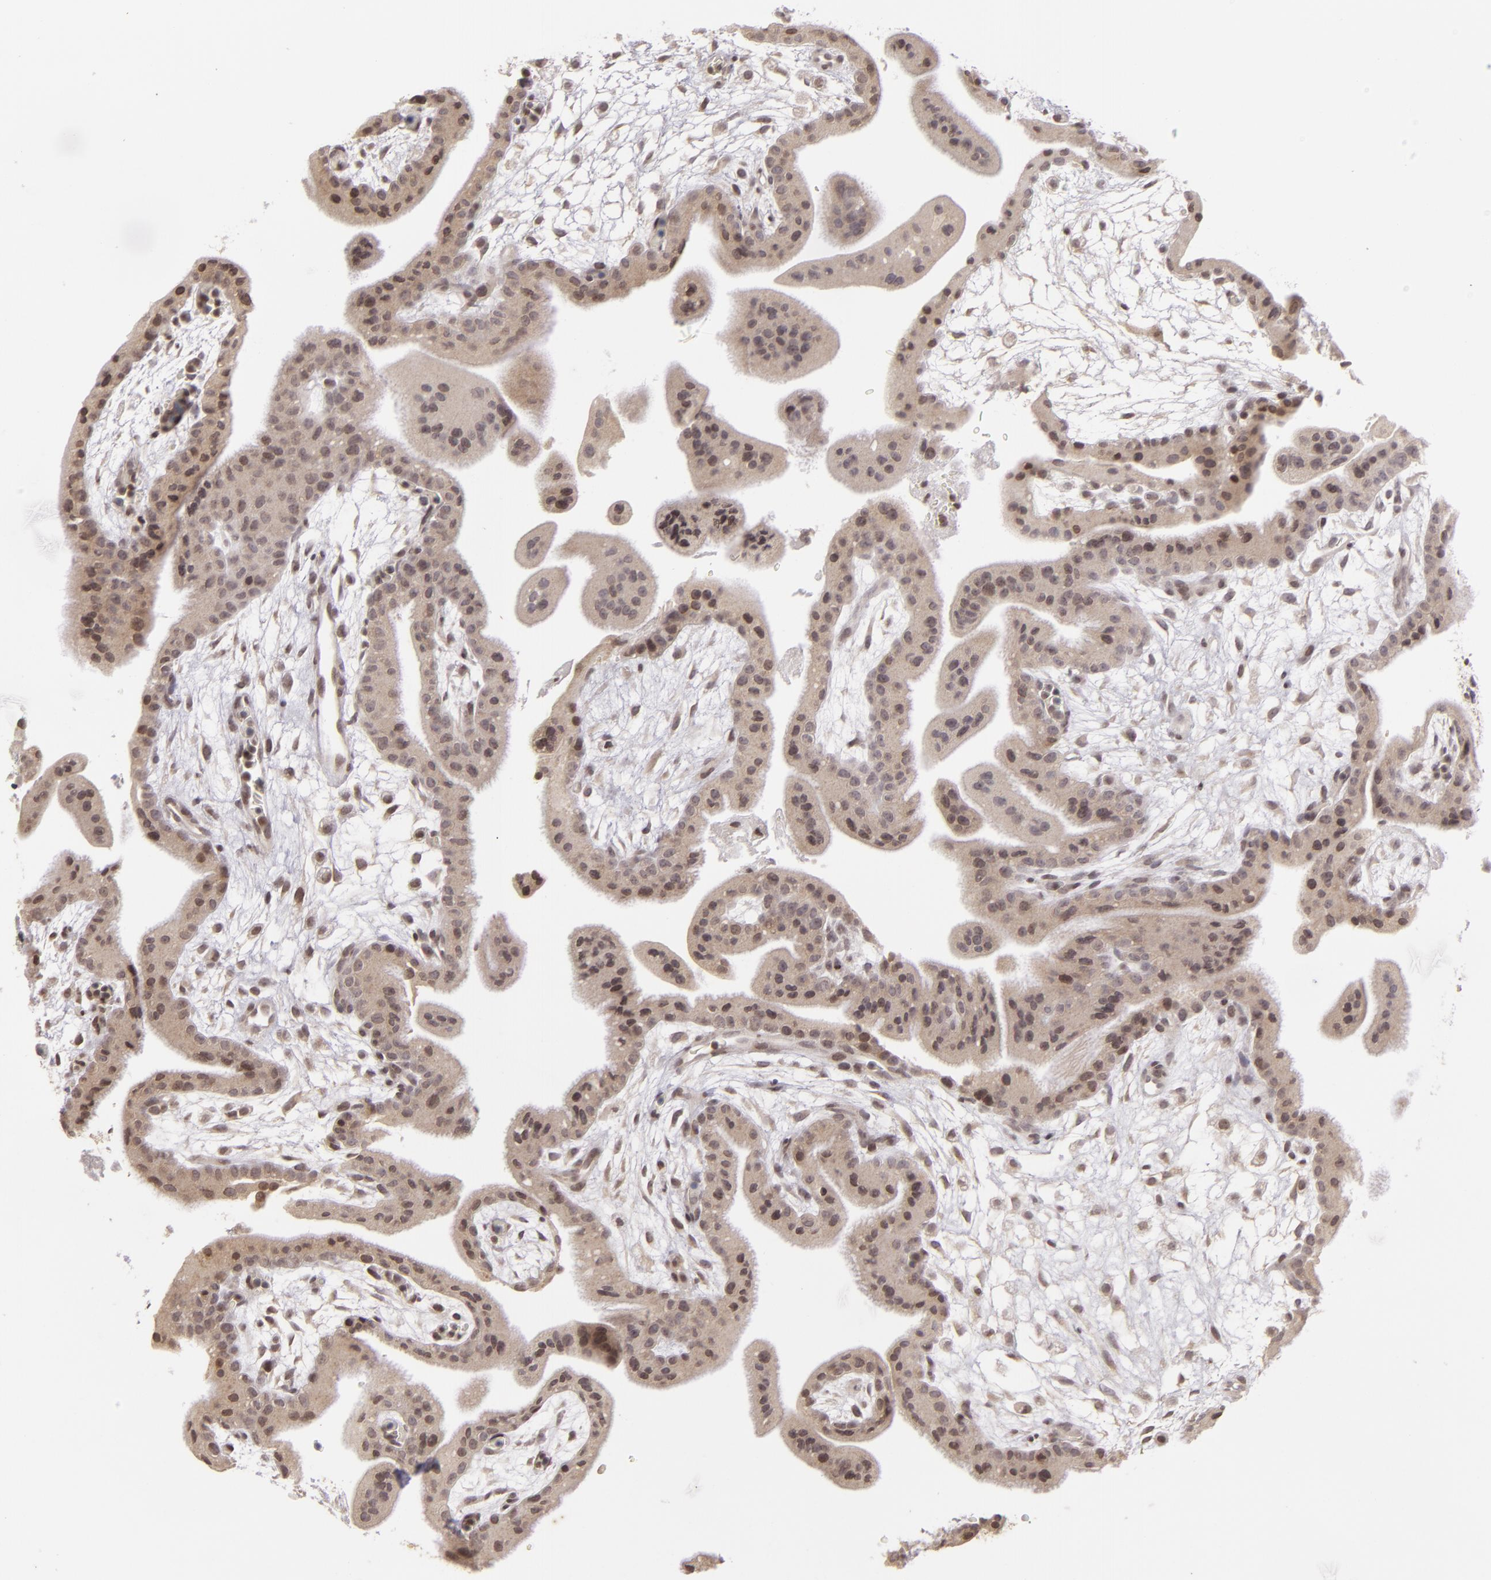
{"staining": {"intensity": "weak", "quantity": "25%-75%", "location": "nuclear"}, "tissue": "placenta", "cell_type": "Decidual cells", "image_type": "normal", "snomed": [{"axis": "morphology", "description": "Normal tissue, NOS"}, {"axis": "topography", "description": "Placenta"}], "caption": "Placenta stained with DAB IHC reveals low levels of weak nuclear expression in approximately 25%-75% of decidual cells.", "gene": "AKAP6", "patient": {"sex": "female", "age": 35}}